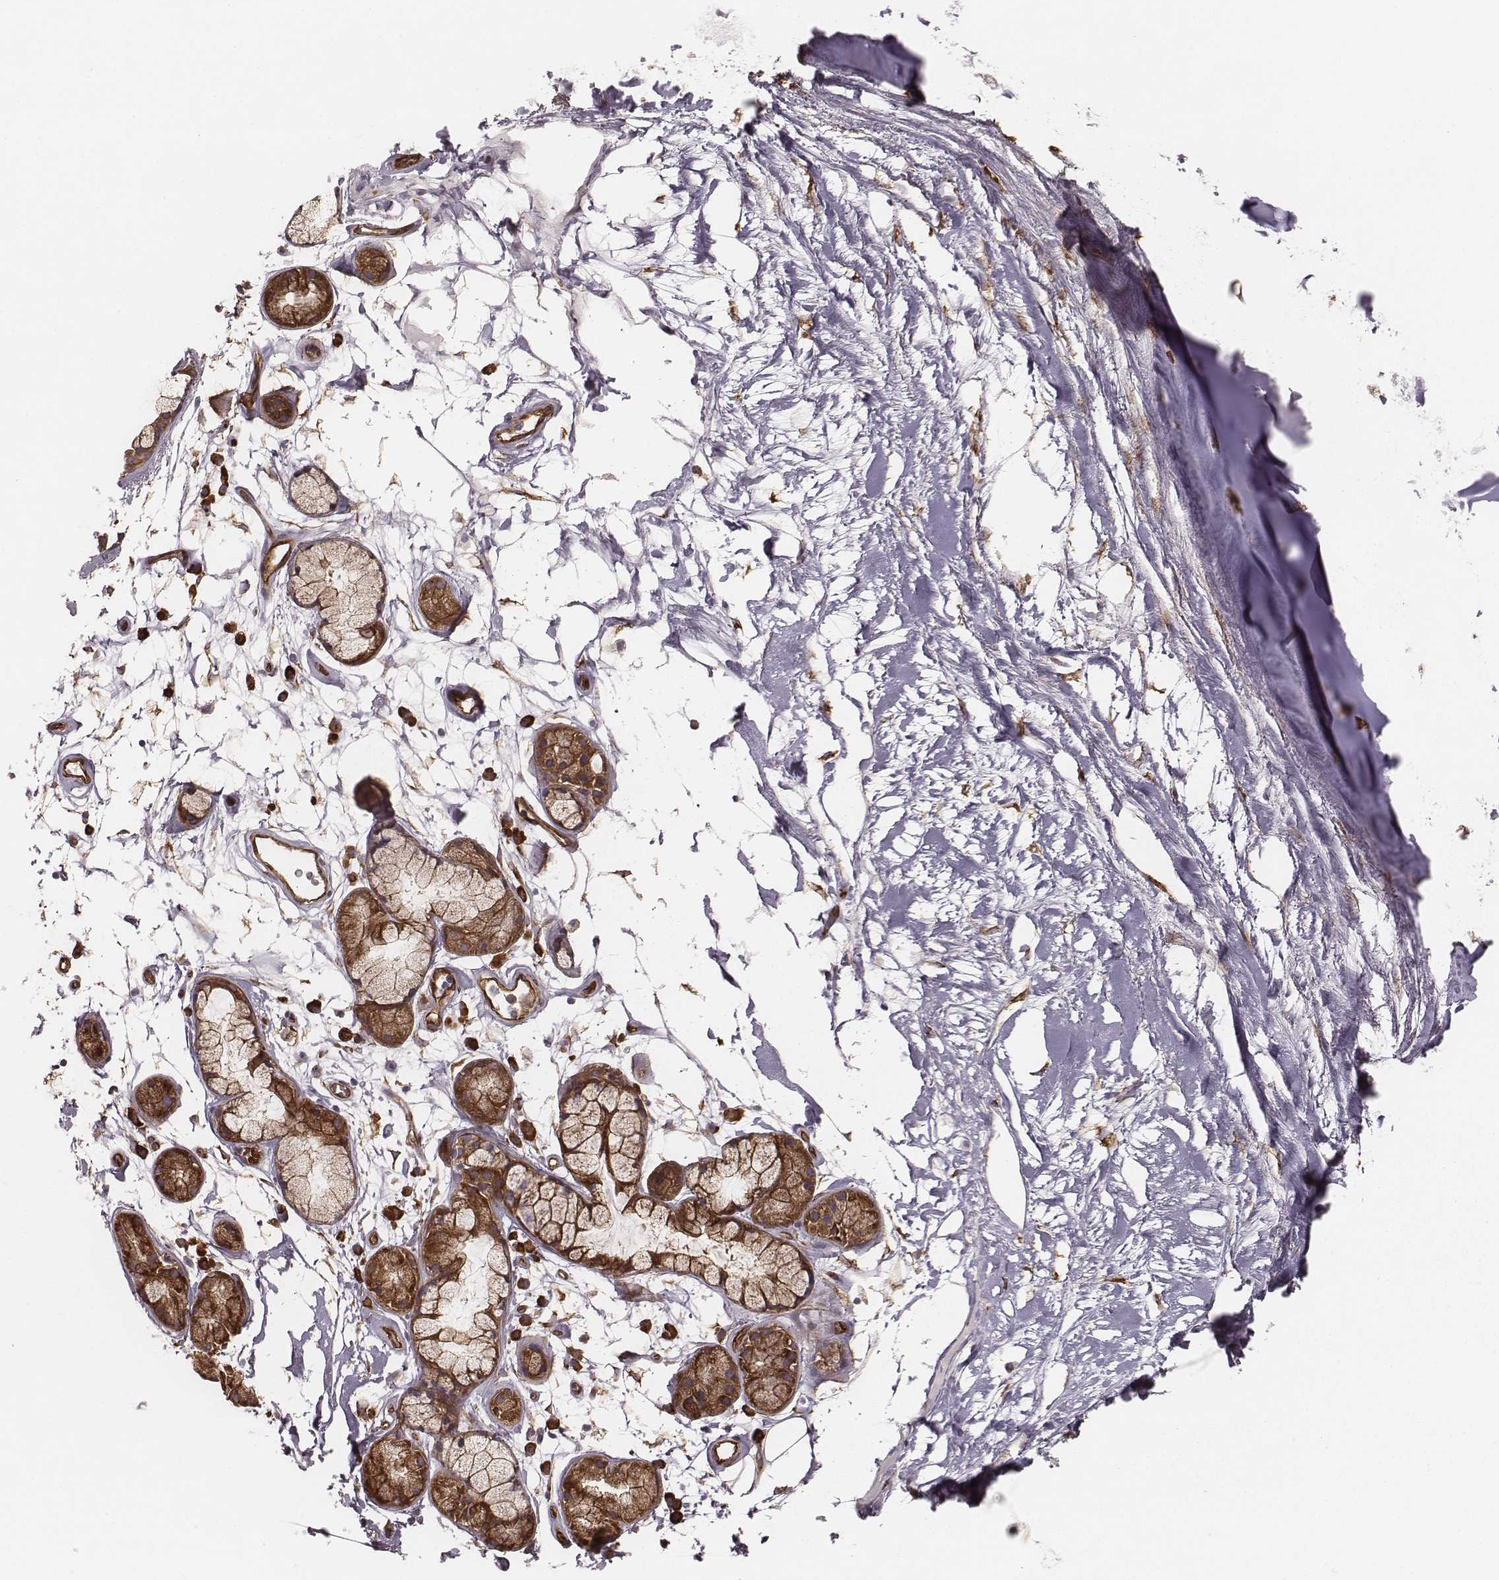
{"staining": {"intensity": "moderate", "quantity": "25%-75%", "location": "cytoplasmic/membranous,nuclear"}, "tissue": "adipose tissue", "cell_type": "Adipocytes", "image_type": "normal", "snomed": [{"axis": "morphology", "description": "Normal tissue, NOS"}, {"axis": "morphology", "description": "Squamous cell carcinoma, NOS"}, {"axis": "topography", "description": "Cartilage tissue"}, {"axis": "topography", "description": "Lung"}], "caption": "Immunohistochemical staining of benign adipose tissue shows medium levels of moderate cytoplasmic/membranous,nuclear positivity in about 25%-75% of adipocytes. Immunohistochemistry (ihc) stains the protein of interest in brown and the nuclei are stained blue.", "gene": "PALMD", "patient": {"sex": "male", "age": 66}}